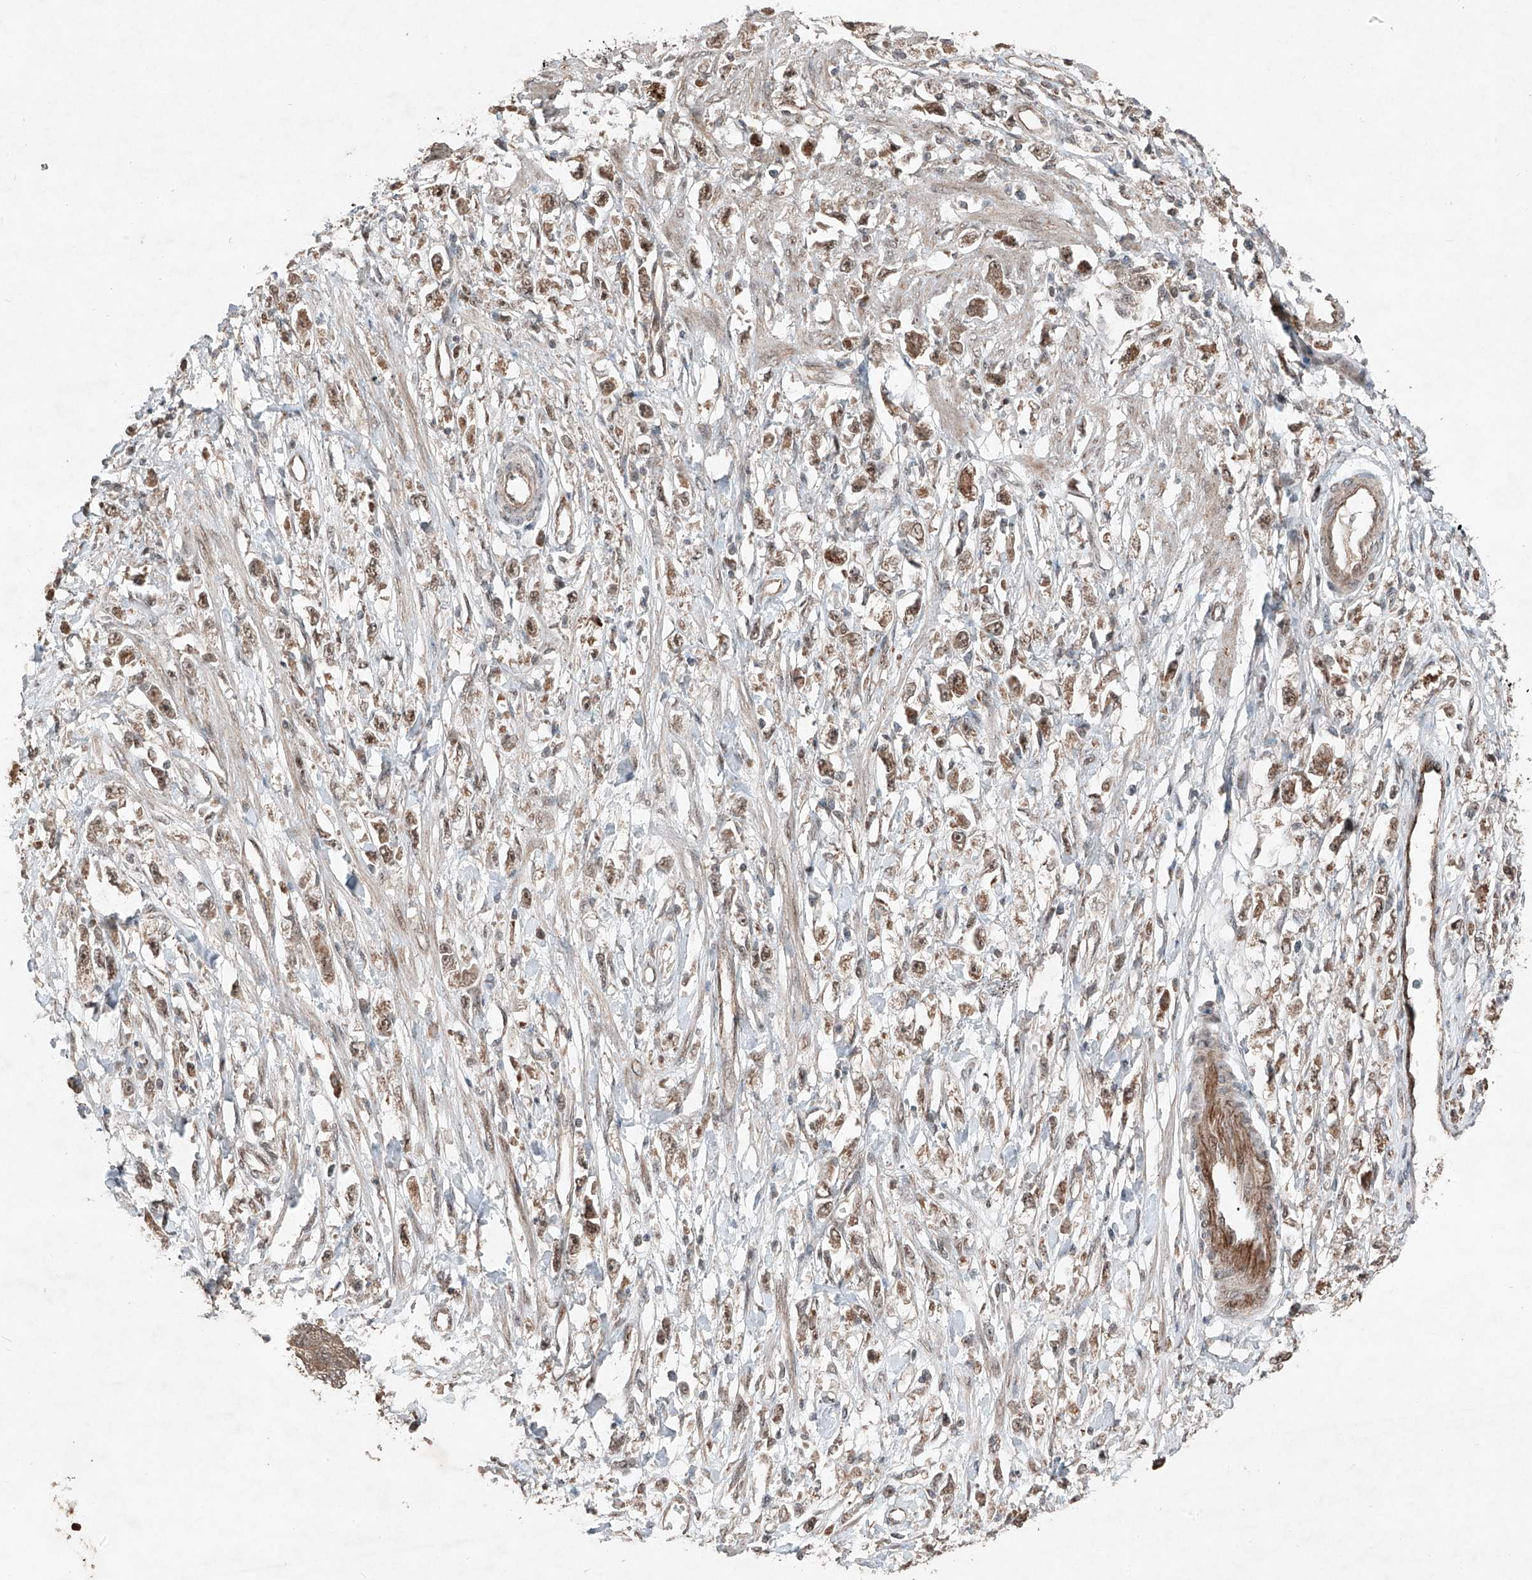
{"staining": {"intensity": "moderate", "quantity": "25%-75%", "location": "cytoplasmic/membranous"}, "tissue": "stomach cancer", "cell_type": "Tumor cells", "image_type": "cancer", "snomed": [{"axis": "morphology", "description": "Adenocarcinoma, NOS"}, {"axis": "topography", "description": "Stomach"}], "caption": "A brown stain labels moderate cytoplasmic/membranous positivity of a protein in human stomach adenocarcinoma tumor cells.", "gene": "ZNF620", "patient": {"sex": "female", "age": 59}}